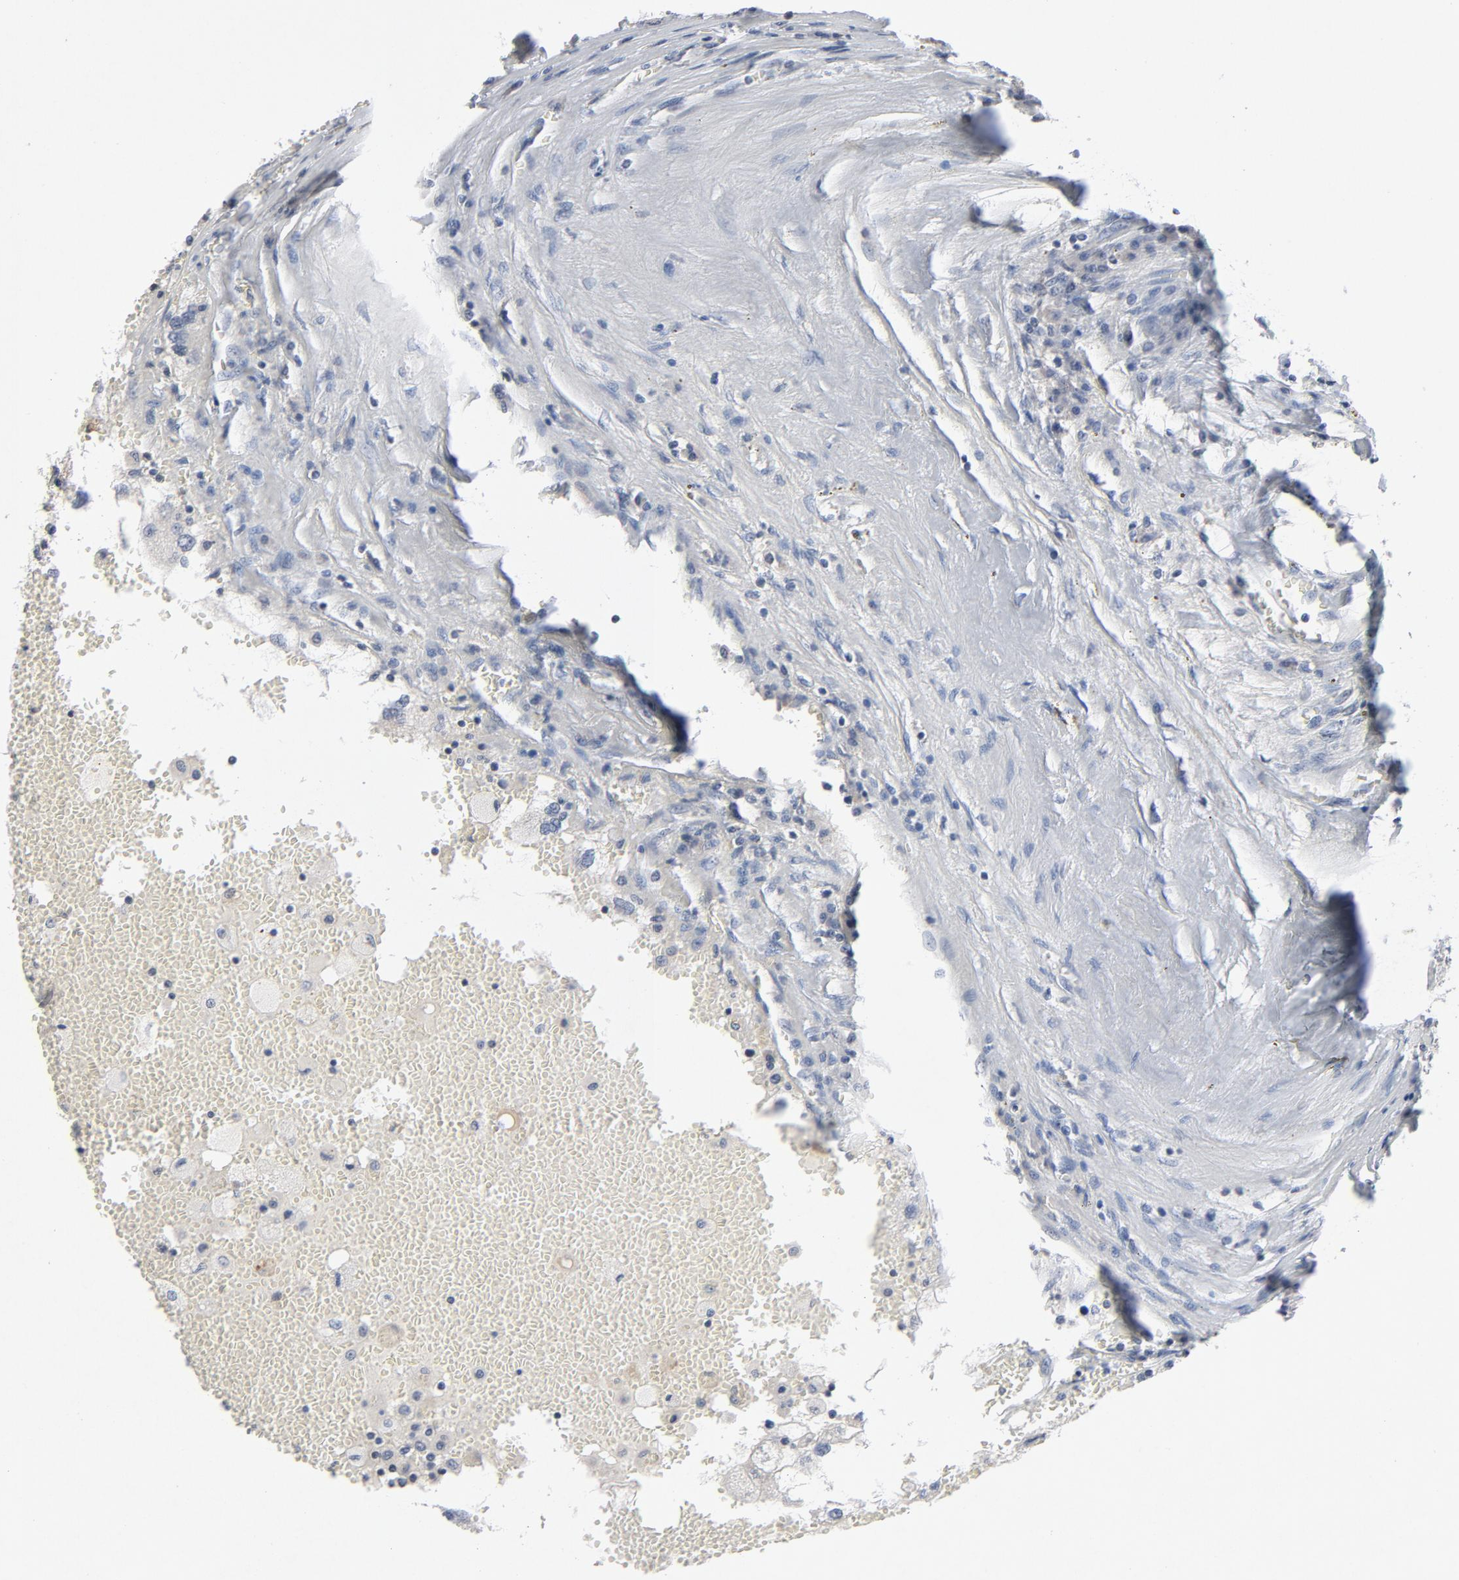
{"staining": {"intensity": "negative", "quantity": "none", "location": "none"}, "tissue": "renal cancer", "cell_type": "Tumor cells", "image_type": "cancer", "snomed": [{"axis": "morphology", "description": "Normal tissue, NOS"}, {"axis": "morphology", "description": "Adenocarcinoma, NOS"}, {"axis": "topography", "description": "Kidney"}], "caption": "This is an immunohistochemistry image of adenocarcinoma (renal). There is no staining in tumor cells.", "gene": "TCL1A", "patient": {"sex": "male", "age": 71}}